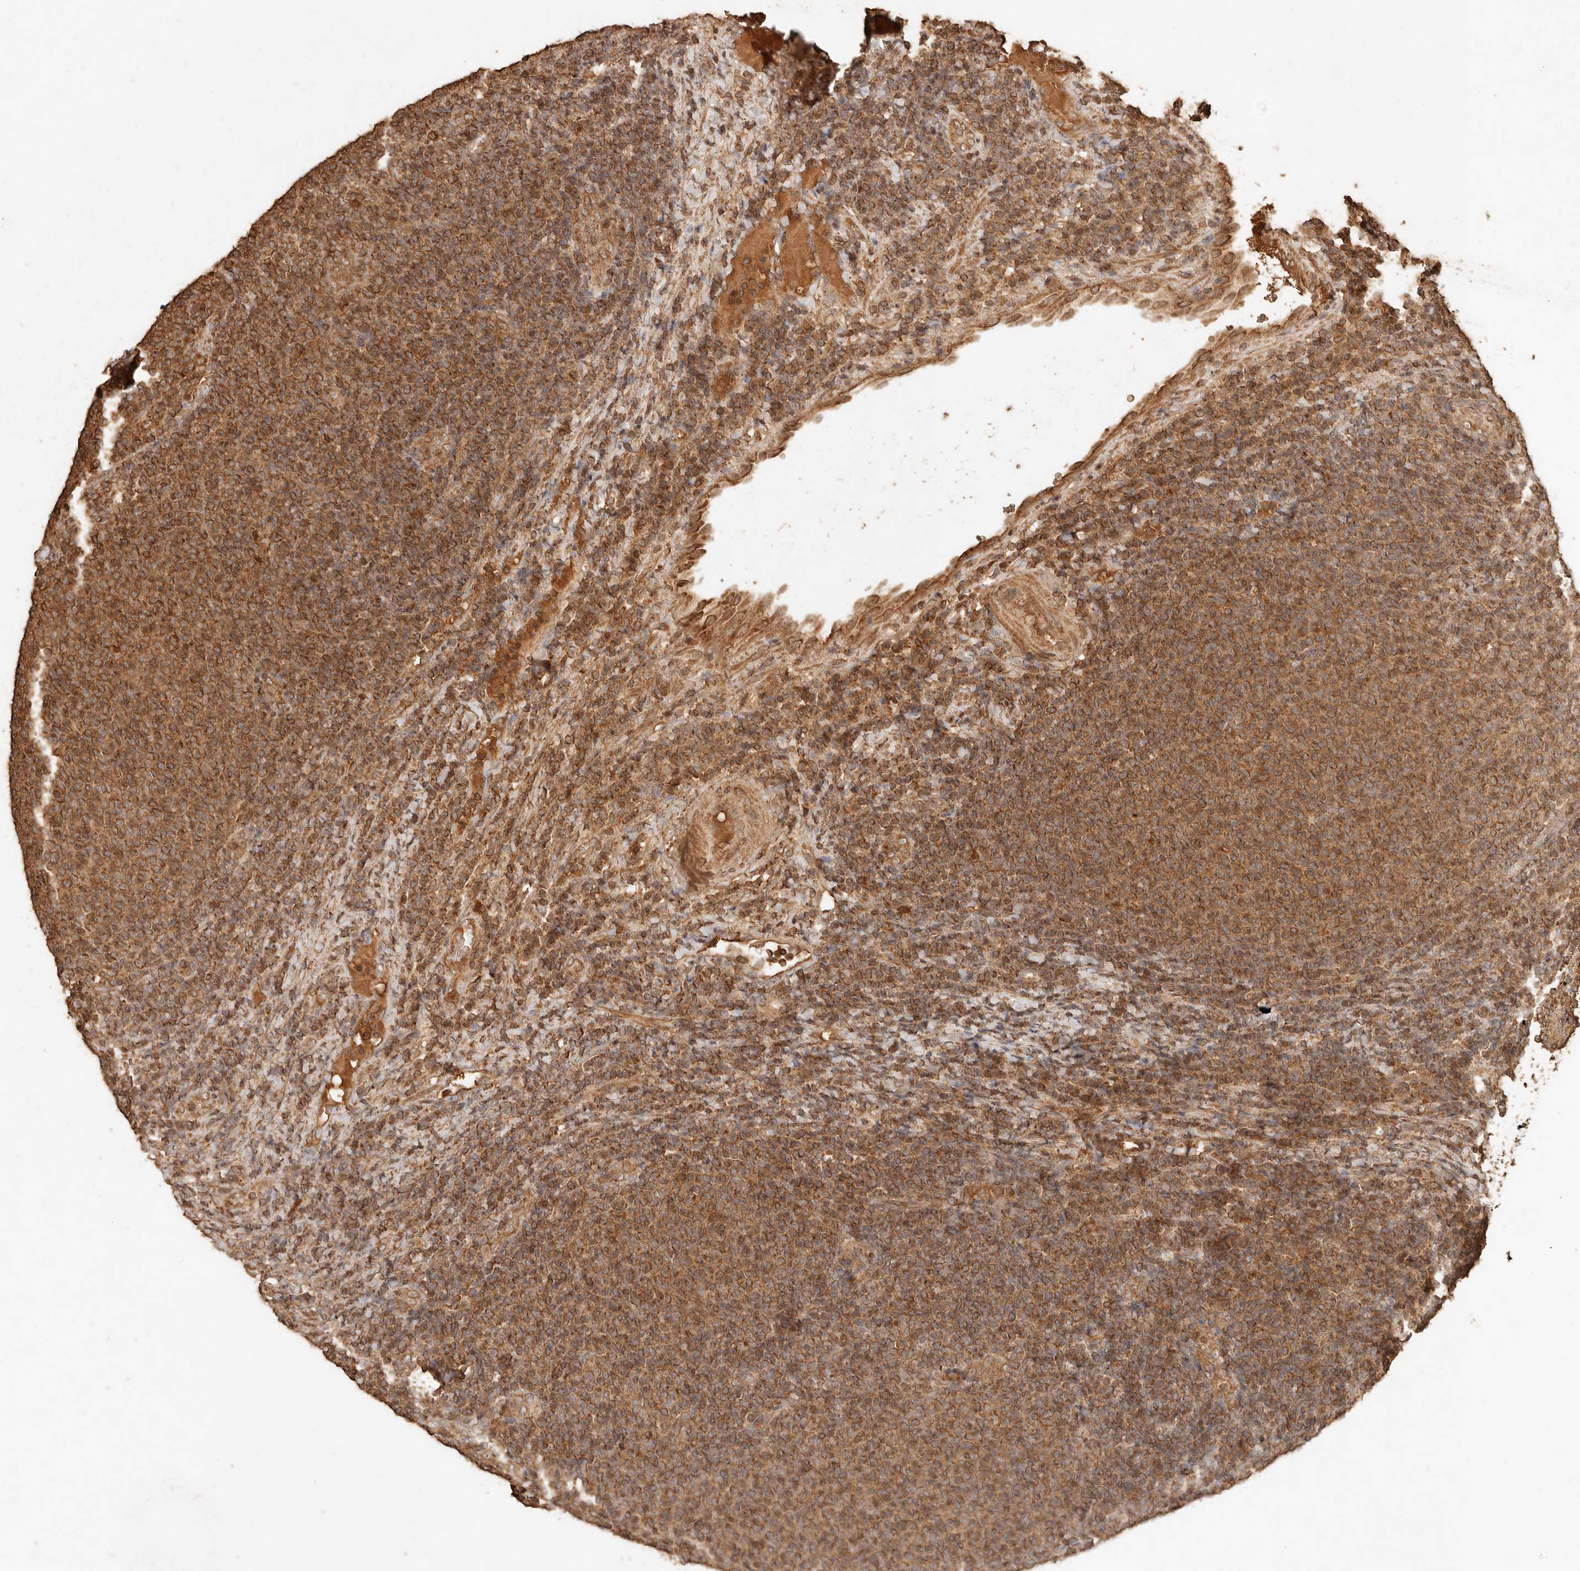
{"staining": {"intensity": "moderate", "quantity": ">75%", "location": "cytoplasmic/membranous"}, "tissue": "lymphoma", "cell_type": "Tumor cells", "image_type": "cancer", "snomed": [{"axis": "morphology", "description": "Malignant lymphoma, non-Hodgkin's type, Low grade"}, {"axis": "topography", "description": "Lymph node"}], "caption": "Approximately >75% of tumor cells in human lymphoma reveal moderate cytoplasmic/membranous protein staining as visualized by brown immunohistochemical staining.", "gene": "FAM180B", "patient": {"sex": "male", "age": 66}}